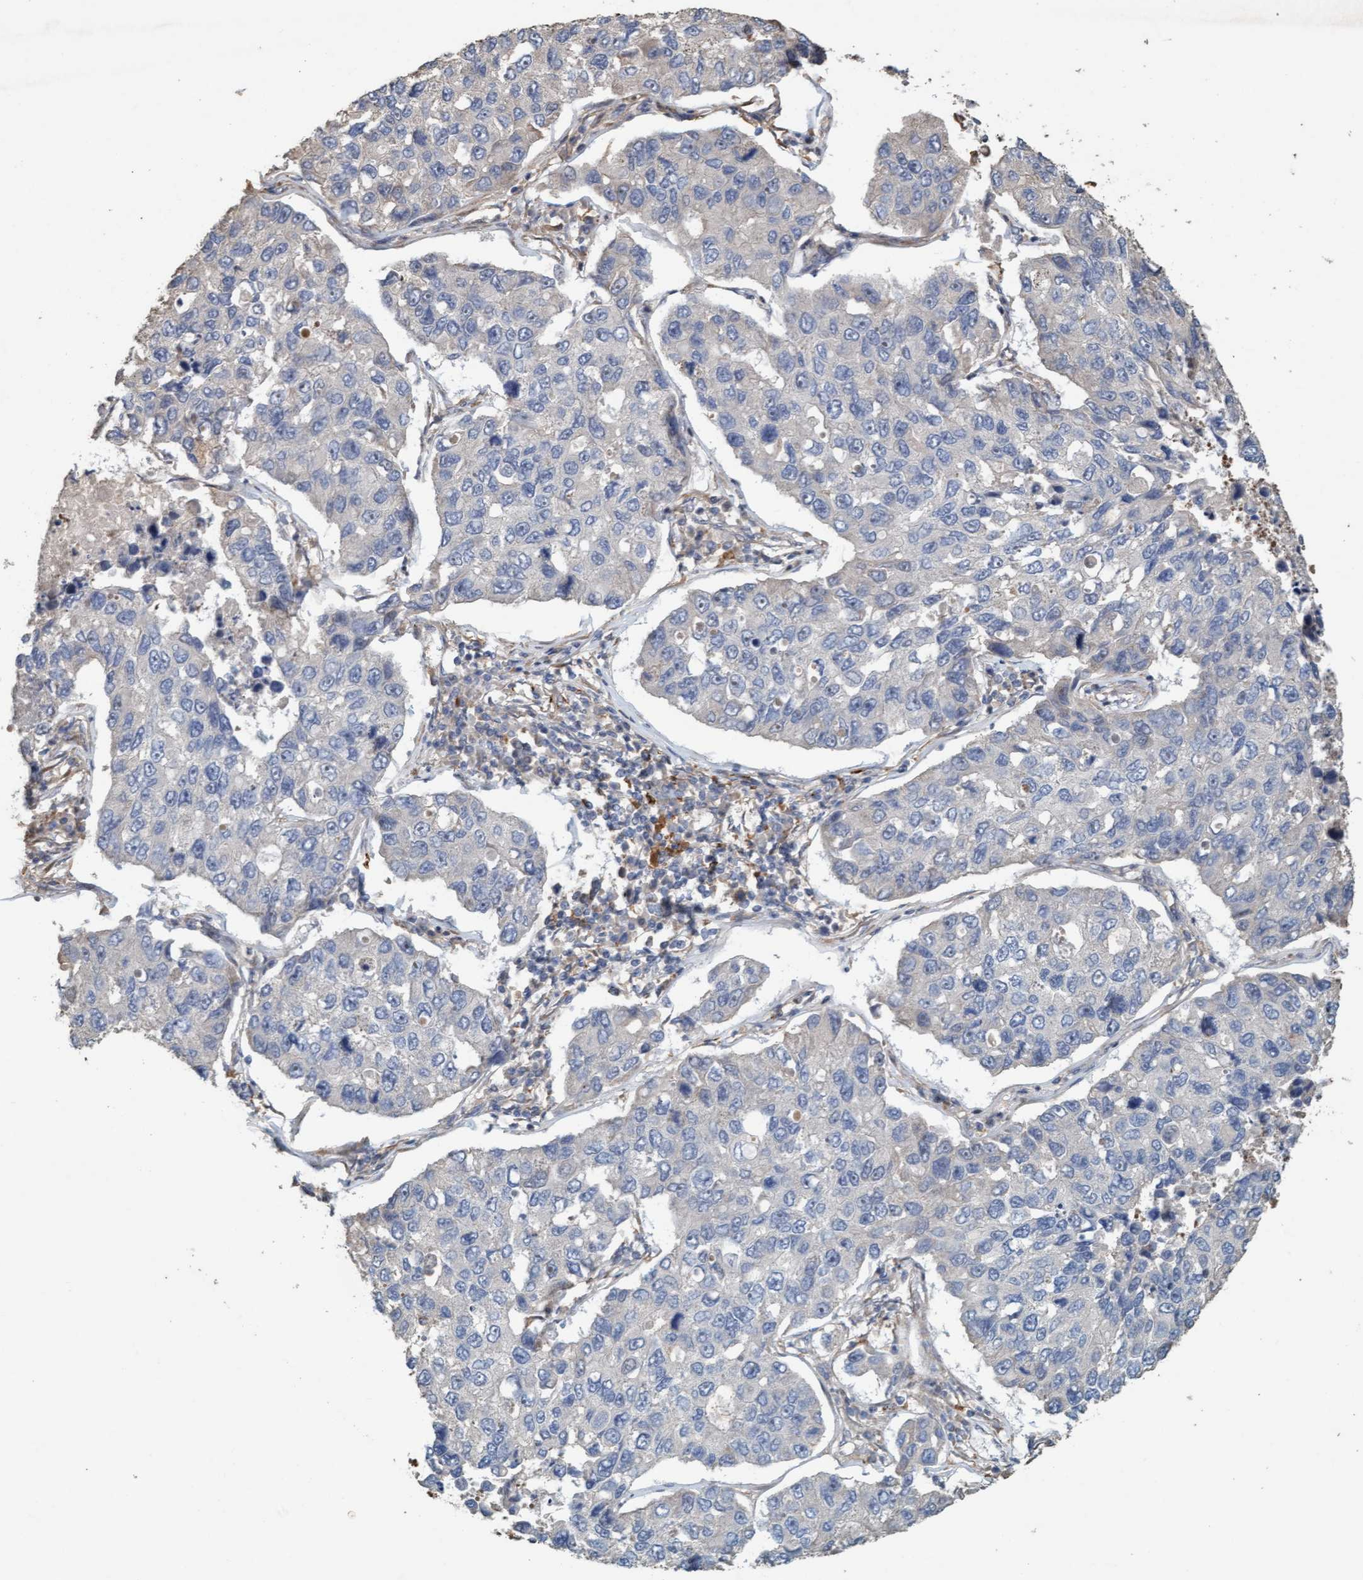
{"staining": {"intensity": "negative", "quantity": "none", "location": "none"}, "tissue": "lung cancer", "cell_type": "Tumor cells", "image_type": "cancer", "snomed": [{"axis": "morphology", "description": "Adenocarcinoma, NOS"}, {"axis": "topography", "description": "Lung"}], "caption": "There is no significant positivity in tumor cells of adenocarcinoma (lung).", "gene": "LONRF1", "patient": {"sex": "male", "age": 64}}